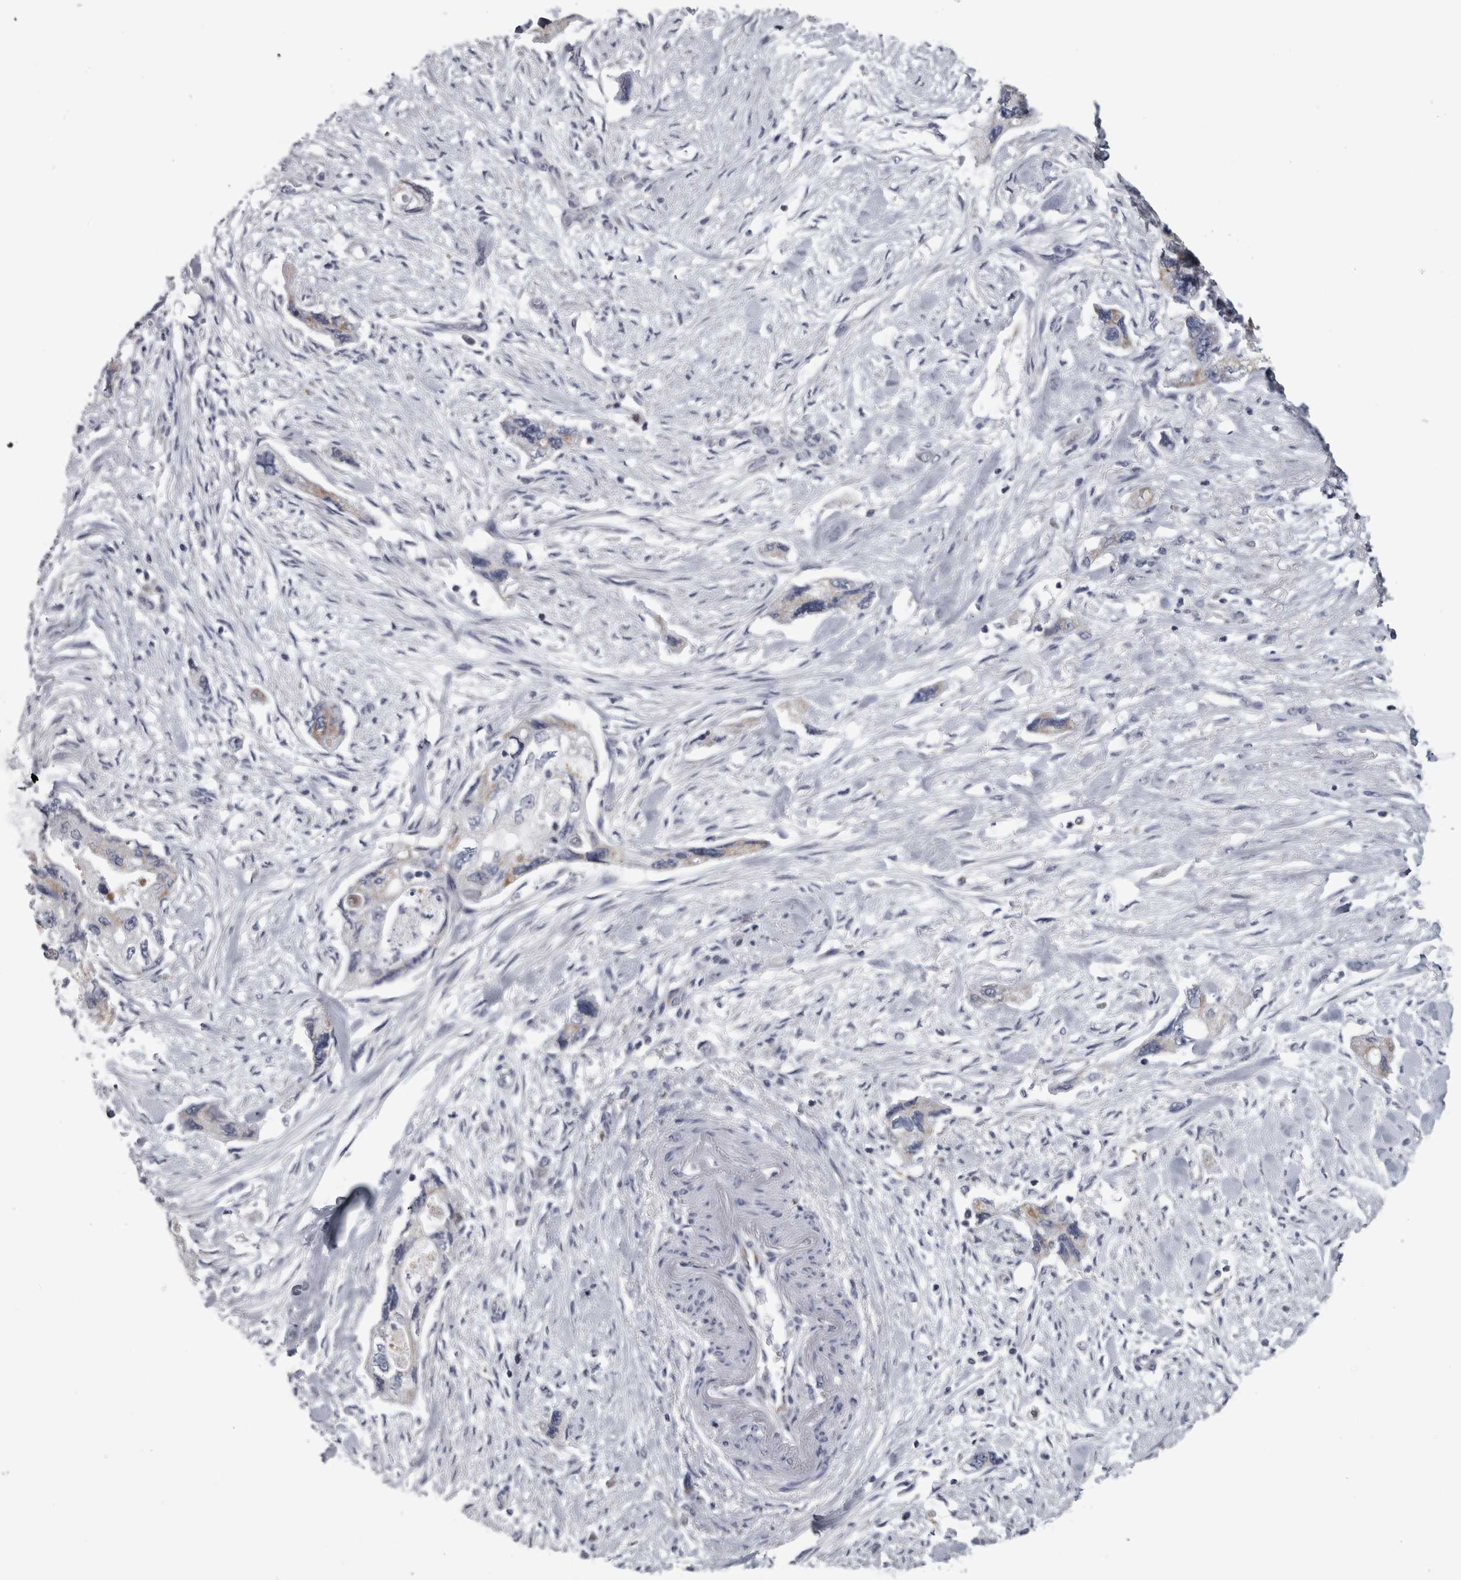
{"staining": {"intensity": "weak", "quantity": "<25%", "location": "cytoplasmic/membranous"}, "tissue": "pancreatic cancer", "cell_type": "Tumor cells", "image_type": "cancer", "snomed": [{"axis": "morphology", "description": "Adenocarcinoma, NOS"}, {"axis": "topography", "description": "Pancreas"}], "caption": "DAB (3,3'-diaminobenzidine) immunohistochemical staining of pancreatic adenocarcinoma shows no significant expression in tumor cells. Nuclei are stained in blue.", "gene": "DBT", "patient": {"sex": "female", "age": 73}}